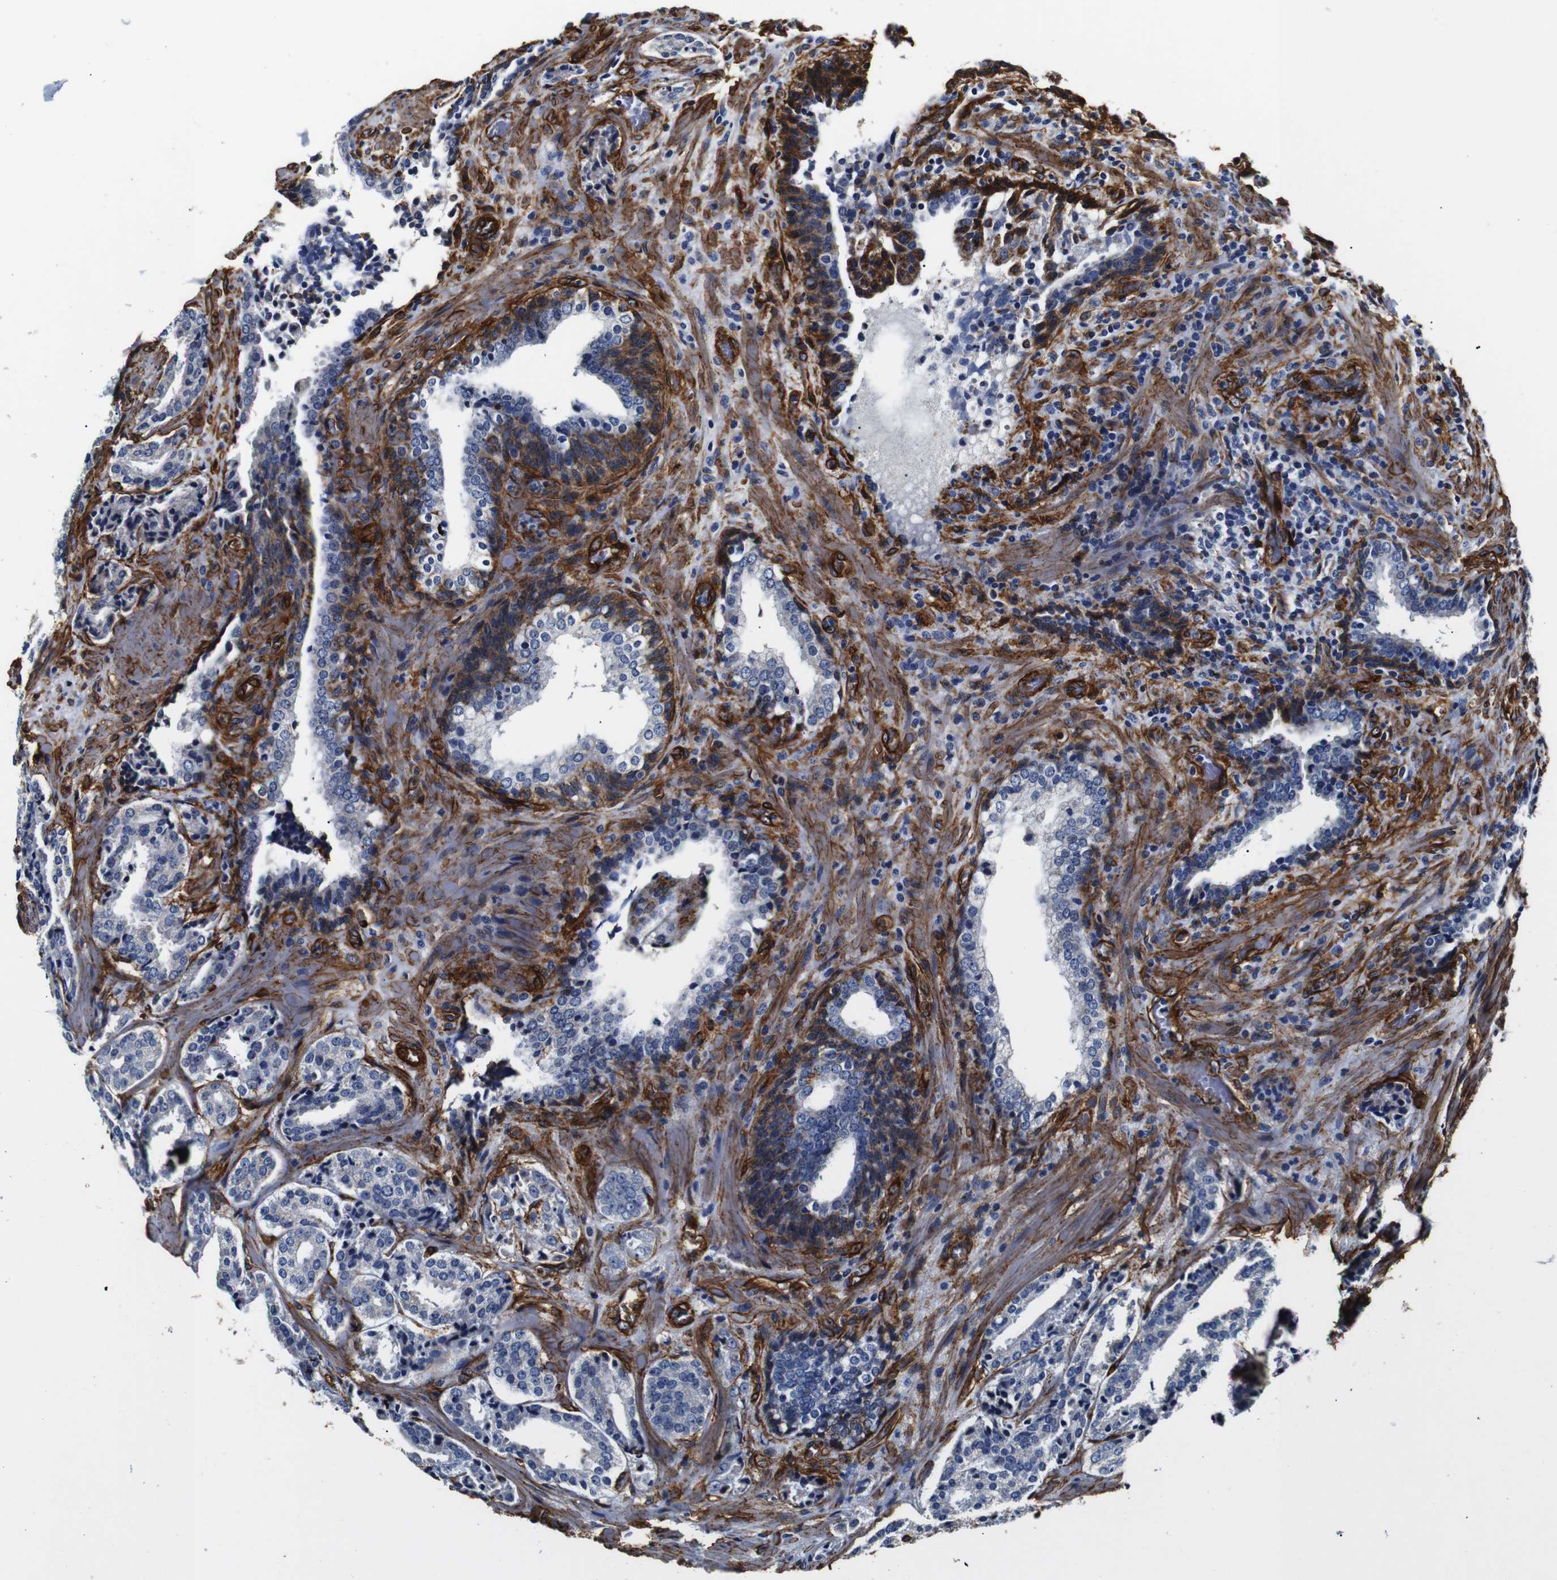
{"staining": {"intensity": "moderate", "quantity": "<25%", "location": "cytoplasmic/membranous"}, "tissue": "prostate cancer", "cell_type": "Tumor cells", "image_type": "cancer", "snomed": [{"axis": "morphology", "description": "Adenocarcinoma, High grade"}, {"axis": "topography", "description": "Prostate"}], "caption": "IHC (DAB) staining of human adenocarcinoma (high-grade) (prostate) shows moderate cytoplasmic/membranous protein positivity in about <25% of tumor cells.", "gene": "CAV2", "patient": {"sex": "male", "age": 60}}